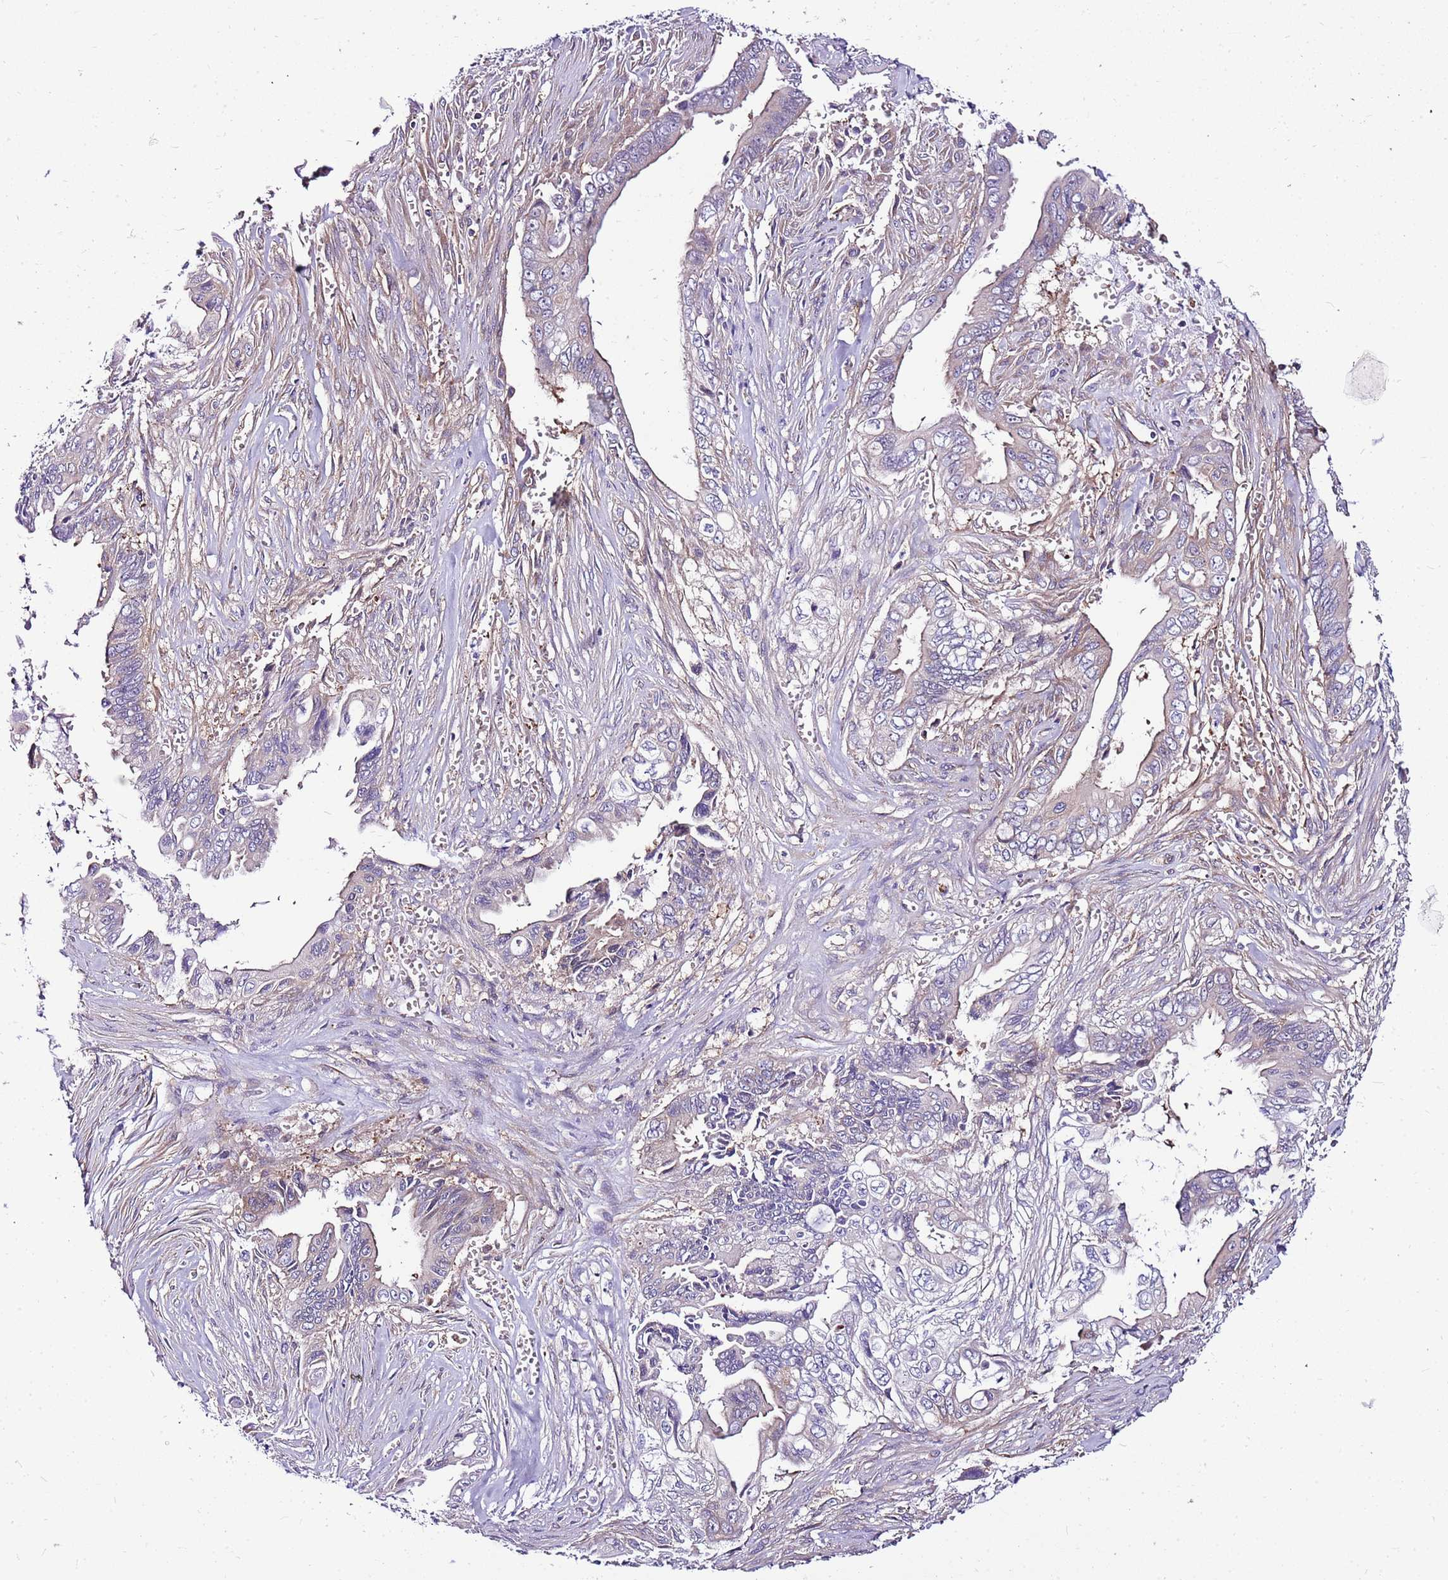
{"staining": {"intensity": "weak", "quantity": "<25%", "location": "cytoplasmic/membranous"}, "tissue": "pancreatic cancer", "cell_type": "Tumor cells", "image_type": "cancer", "snomed": [{"axis": "morphology", "description": "Adenocarcinoma, NOS"}, {"axis": "topography", "description": "Pancreas"}], "caption": "Tumor cells show no significant protein positivity in pancreatic adenocarcinoma.", "gene": "ATXN2L", "patient": {"sex": "male", "age": 59}}